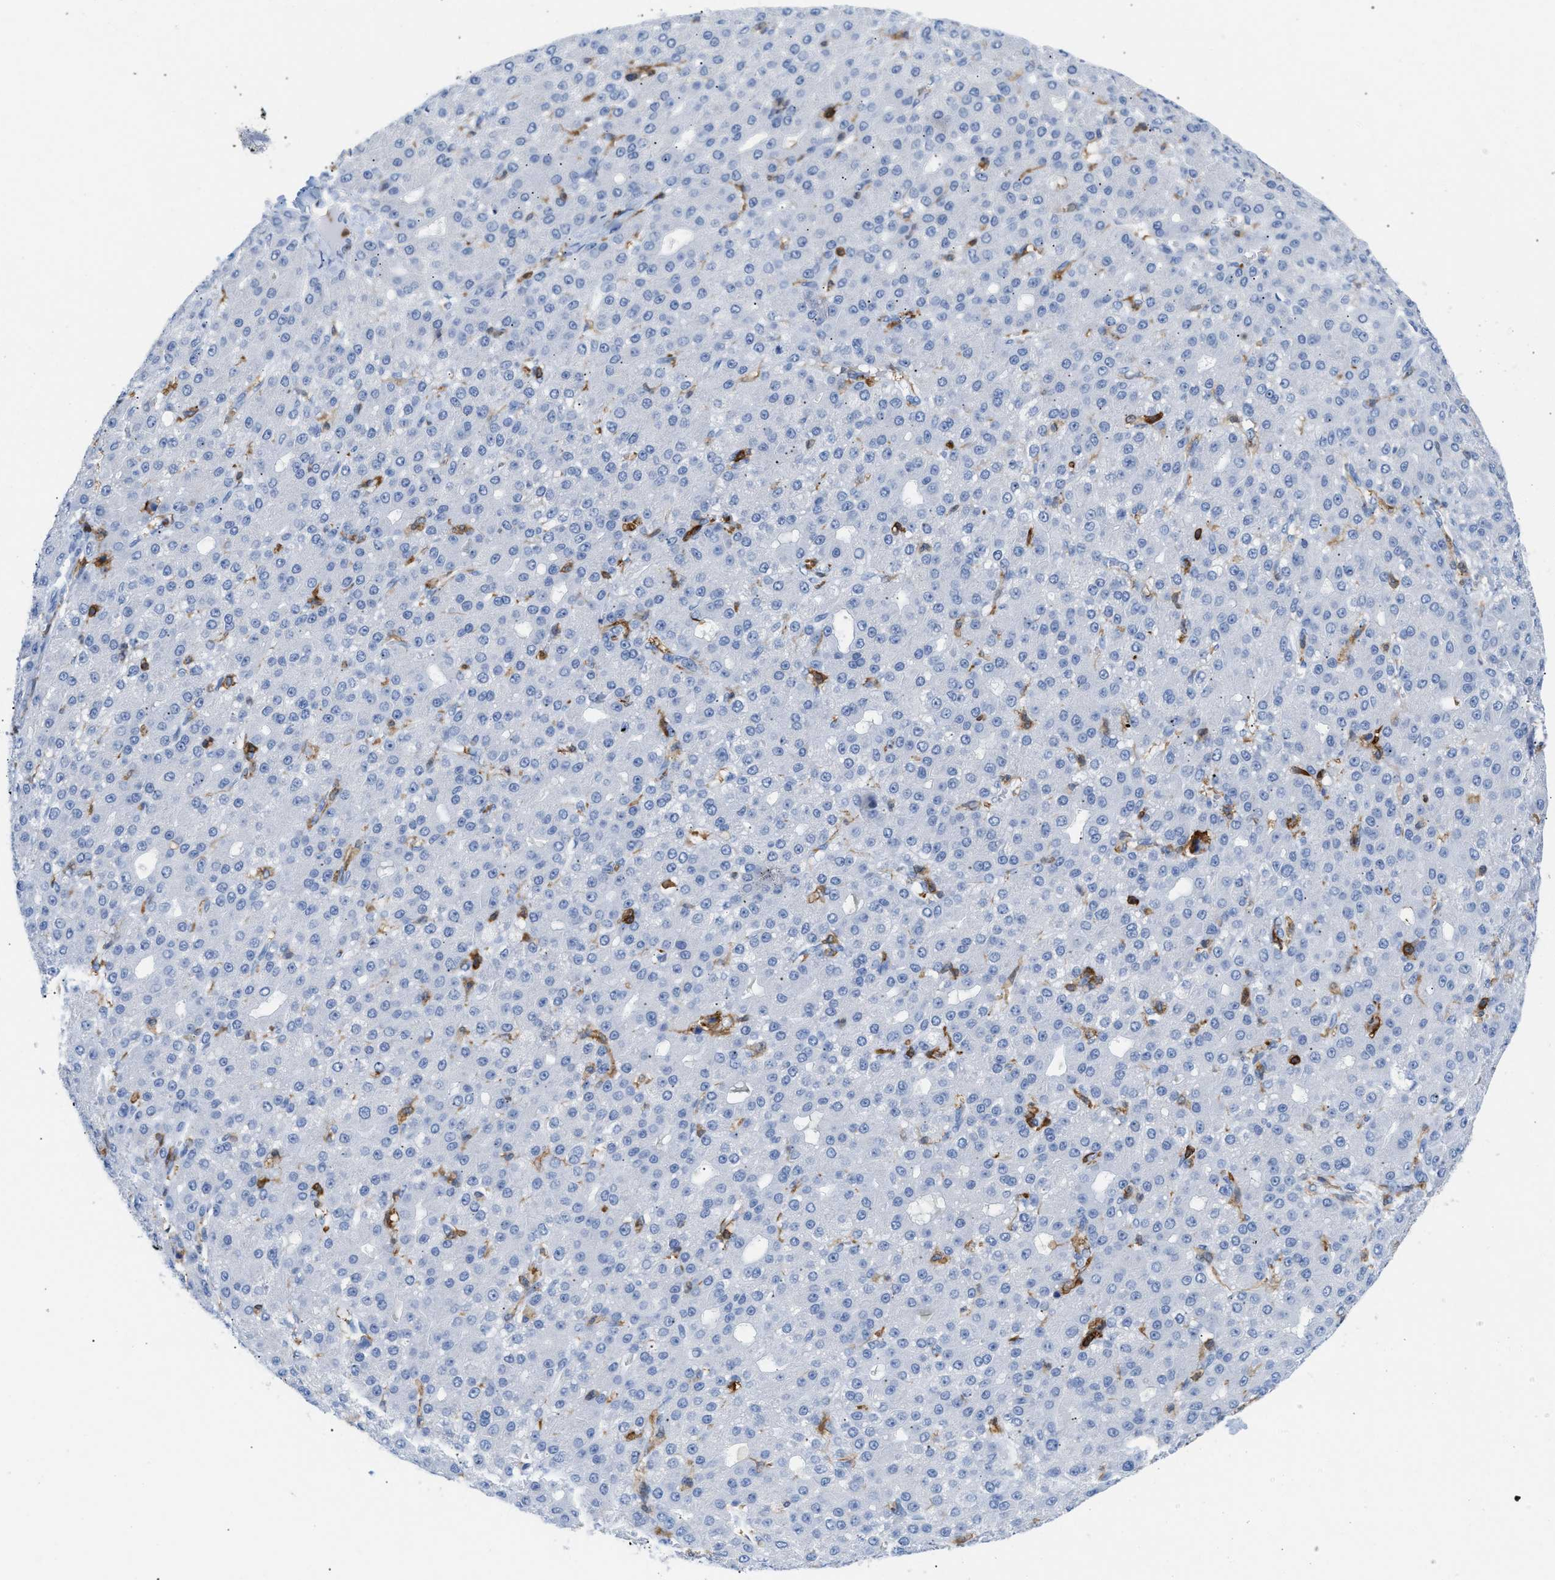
{"staining": {"intensity": "negative", "quantity": "none", "location": "none"}, "tissue": "liver cancer", "cell_type": "Tumor cells", "image_type": "cancer", "snomed": [{"axis": "morphology", "description": "Carcinoma, Hepatocellular, NOS"}, {"axis": "topography", "description": "Liver"}], "caption": "Immunohistochemical staining of human liver cancer displays no significant staining in tumor cells.", "gene": "LCP1", "patient": {"sex": "male", "age": 67}}